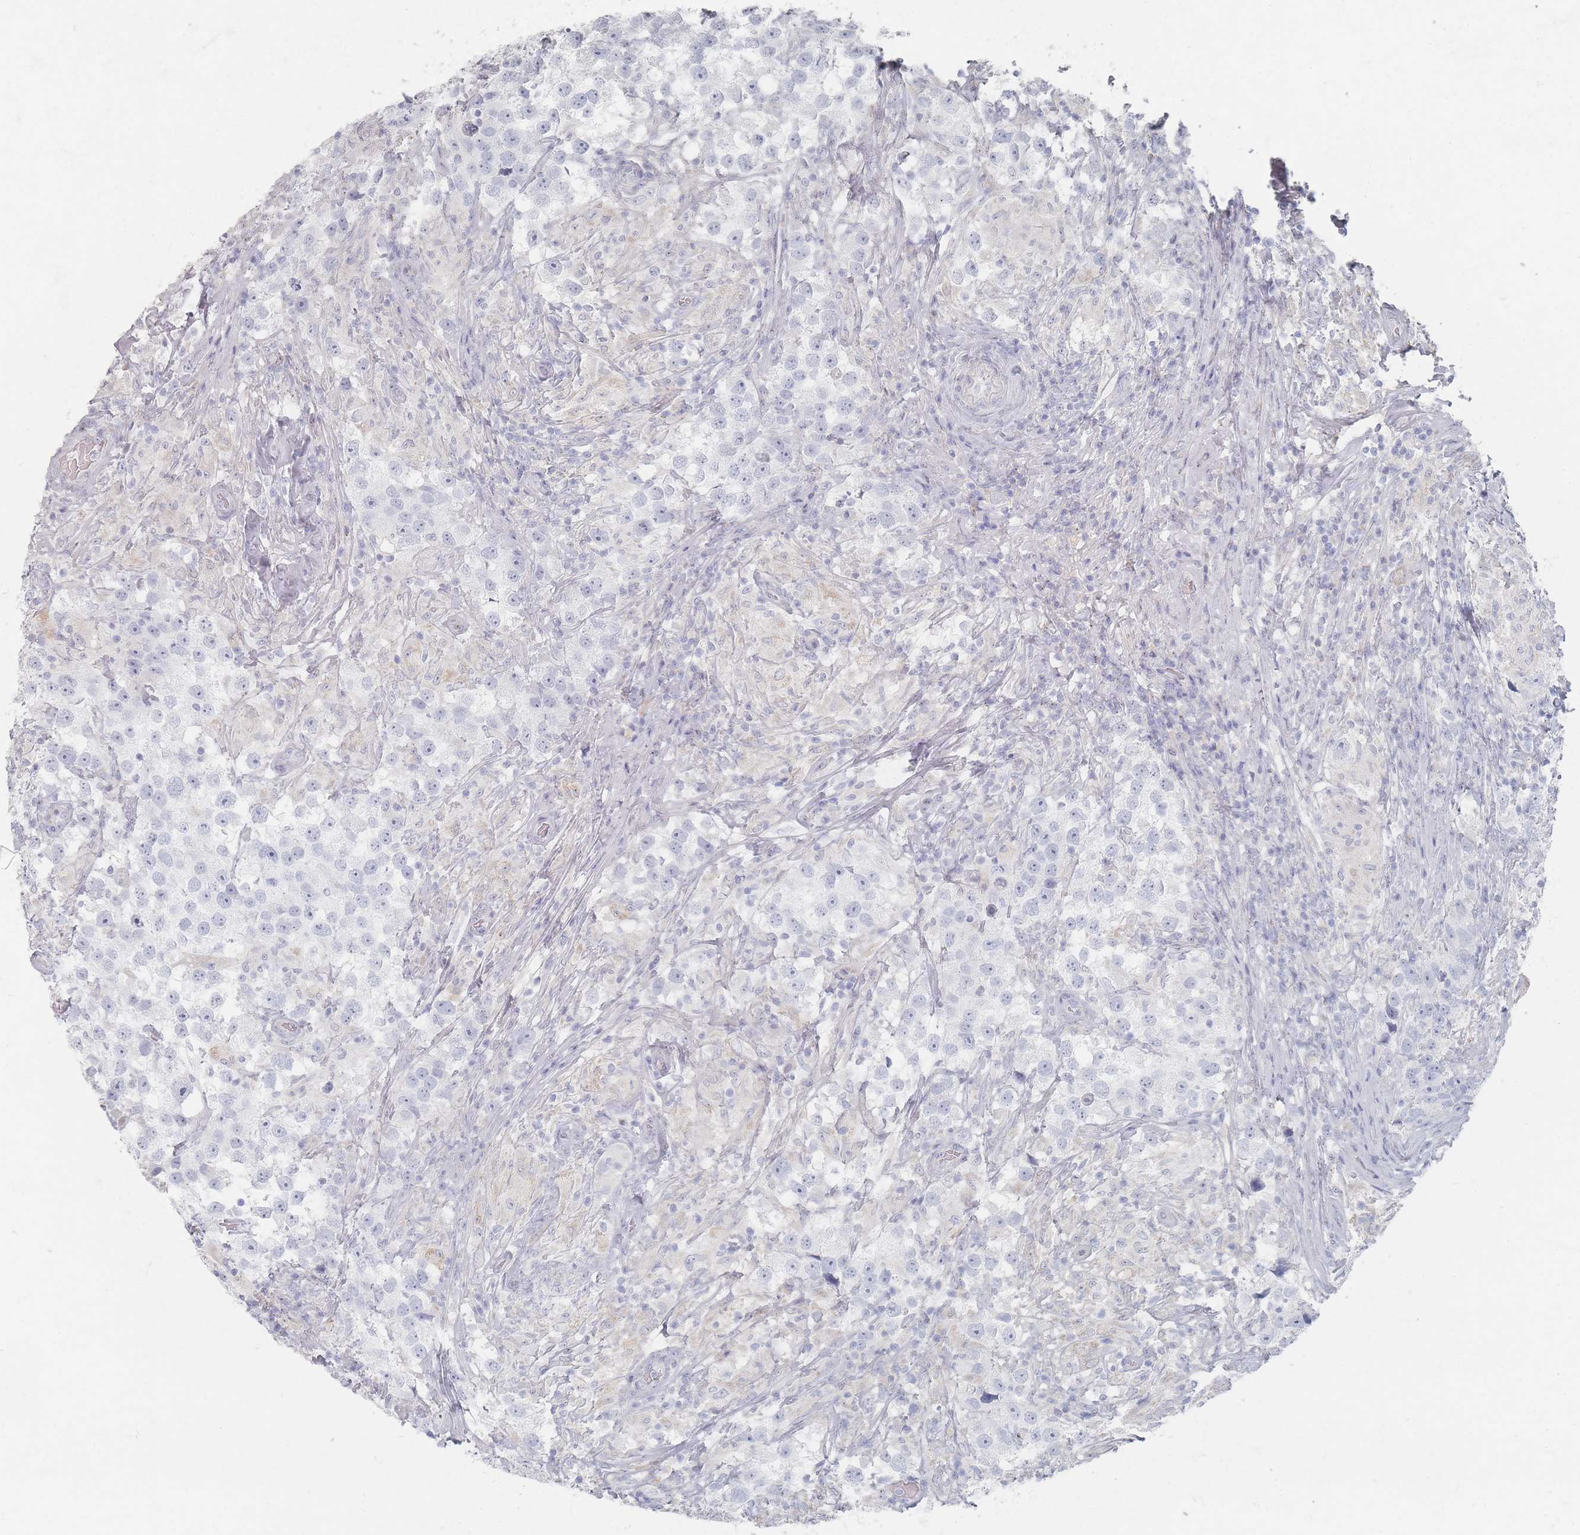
{"staining": {"intensity": "negative", "quantity": "none", "location": "none"}, "tissue": "testis cancer", "cell_type": "Tumor cells", "image_type": "cancer", "snomed": [{"axis": "morphology", "description": "Seminoma, NOS"}, {"axis": "topography", "description": "Testis"}], "caption": "Immunohistochemistry of human testis cancer exhibits no staining in tumor cells.", "gene": "SLC2A11", "patient": {"sex": "male", "age": 46}}